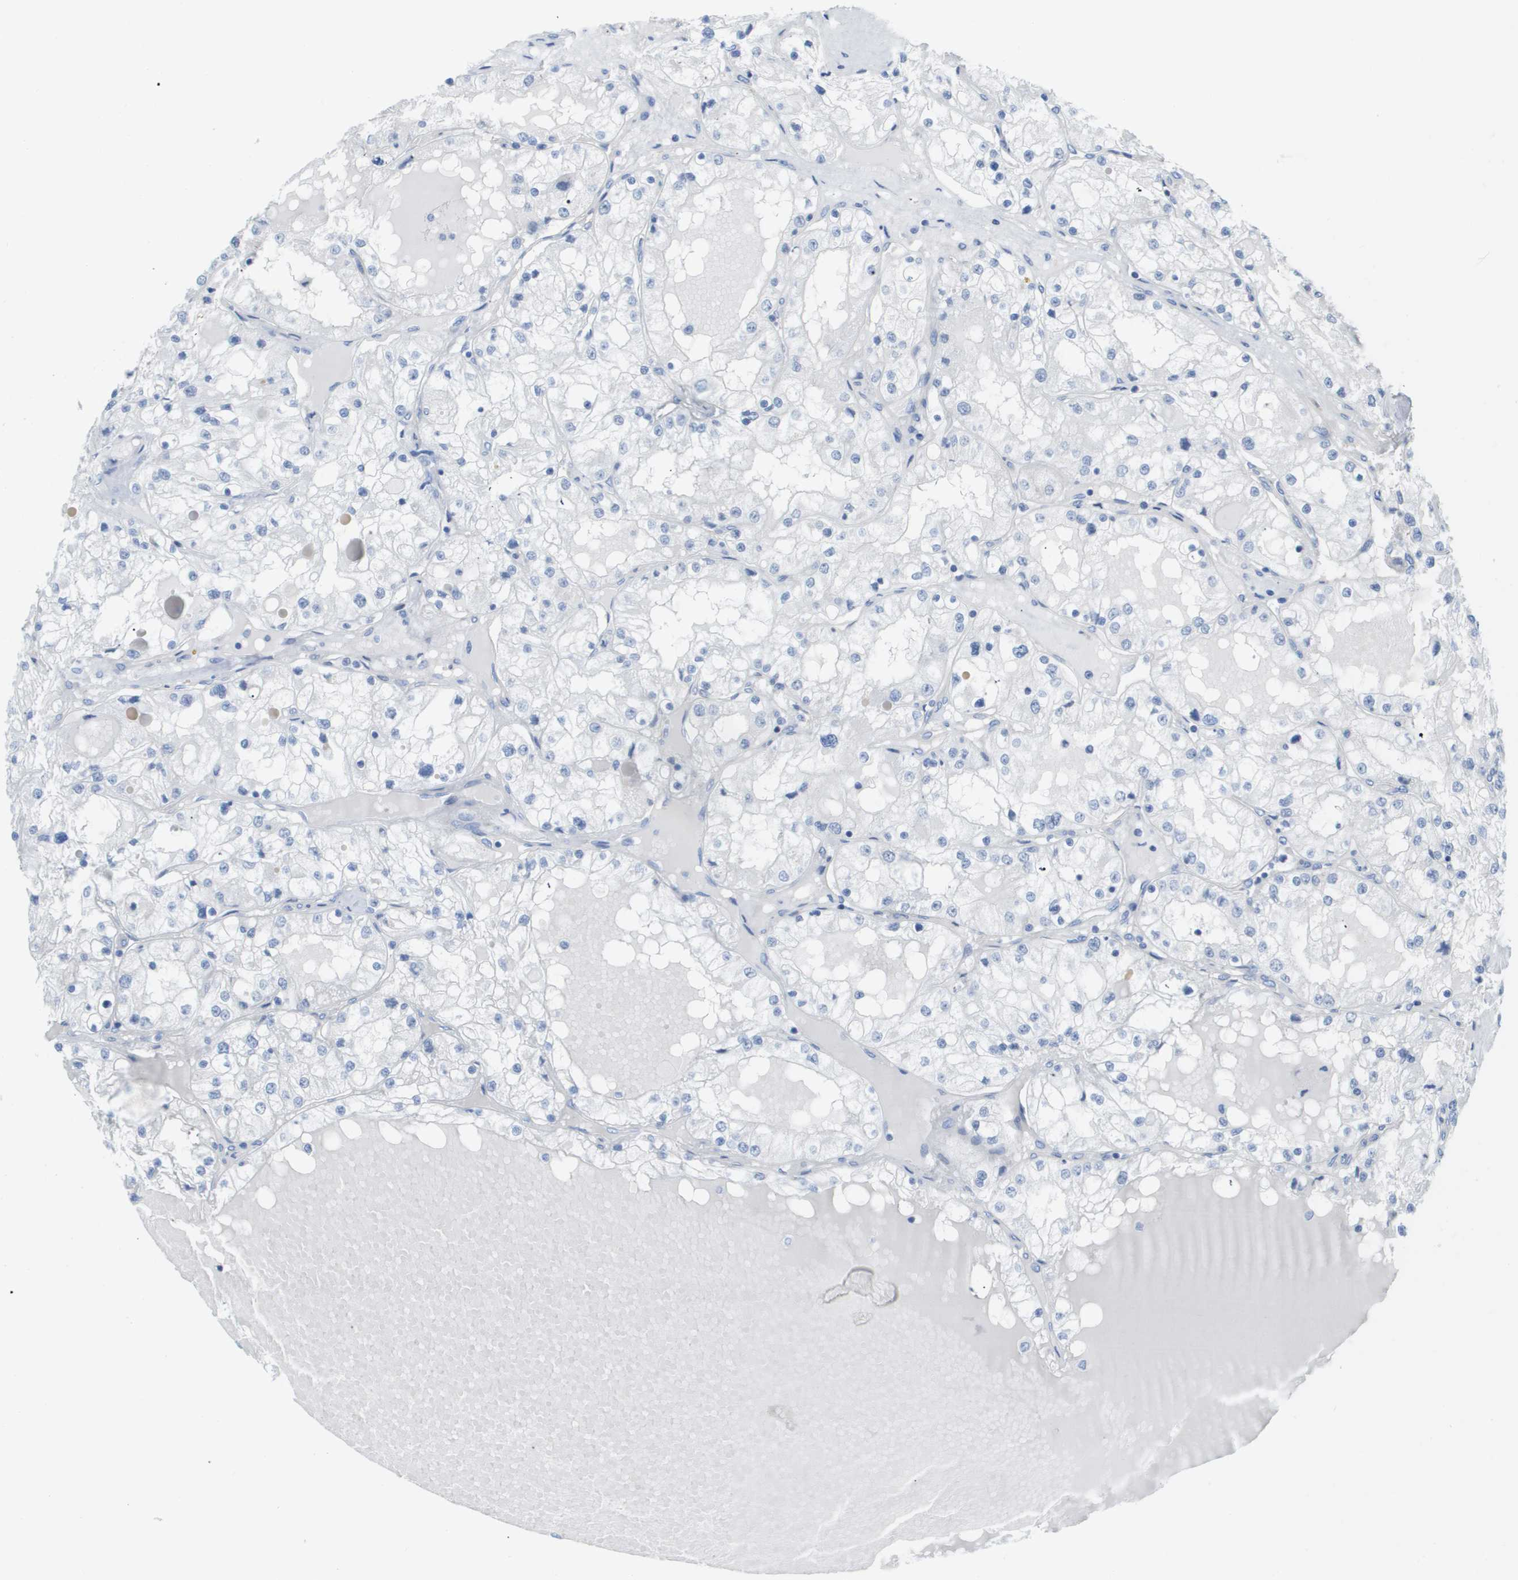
{"staining": {"intensity": "negative", "quantity": "none", "location": "none"}, "tissue": "renal cancer", "cell_type": "Tumor cells", "image_type": "cancer", "snomed": [{"axis": "morphology", "description": "Adenocarcinoma, NOS"}, {"axis": "topography", "description": "Kidney"}], "caption": "A micrograph of human renal adenocarcinoma is negative for staining in tumor cells. The staining was performed using DAB (3,3'-diaminobenzidine) to visualize the protein expression in brown, while the nuclei were stained in blue with hematoxylin (Magnification: 20x).", "gene": "MYL3", "patient": {"sex": "male", "age": 68}}